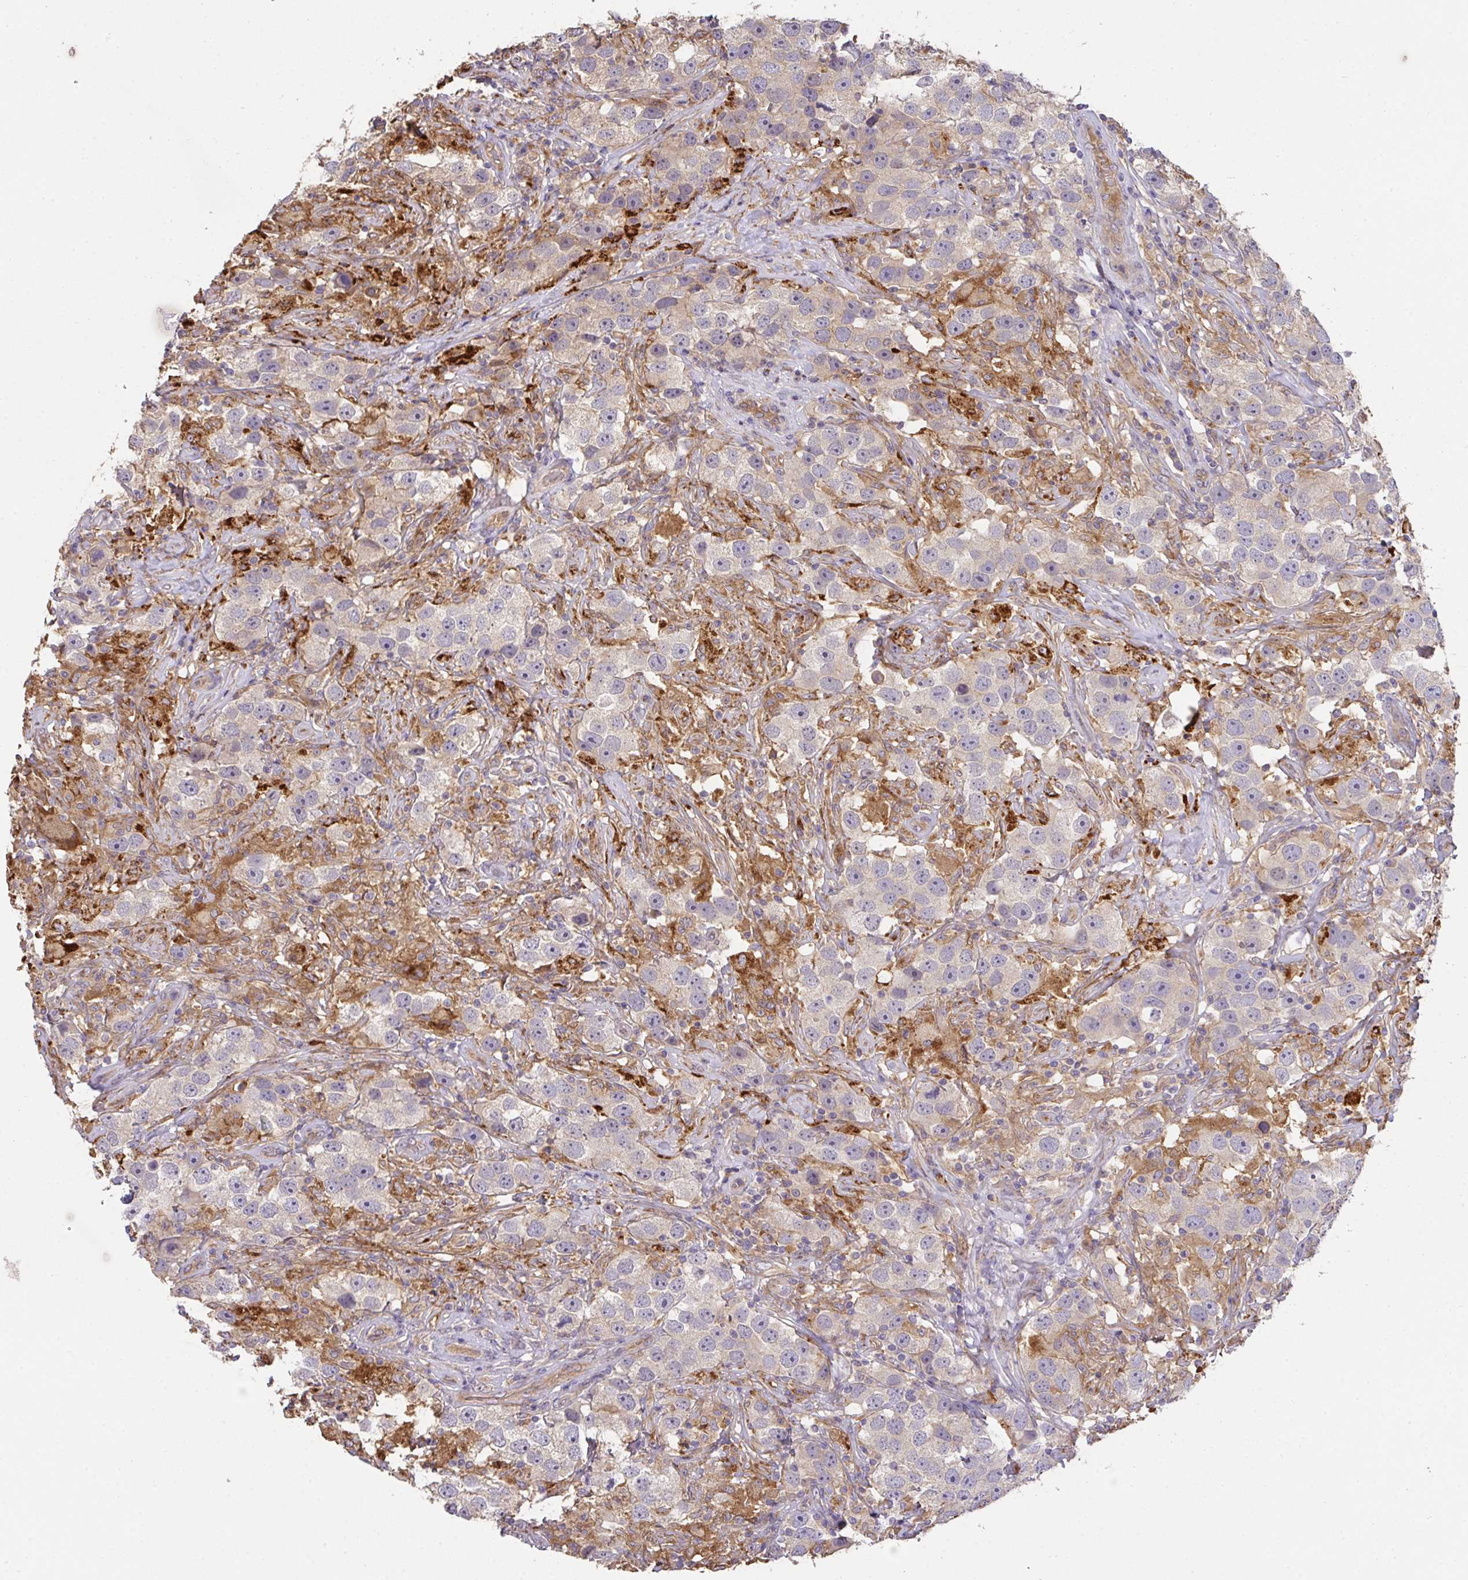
{"staining": {"intensity": "negative", "quantity": "none", "location": "none"}, "tissue": "testis cancer", "cell_type": "Tumor cells", "image_type": "cancer", "snomed": [{"axis": "morphology", "description": "Seminoma, NOS"}, {"axis": "topography", "description": "Testis"}], "caption": "This micrograph is of testis seminoma stained with immunohistochemistry to label a protein in brown with the nuclei are counter-stained blue. There is no staining in tumor cells.", "gene": "EEF1AKMT1", "patient": {"sex": "male", "age": 49}}